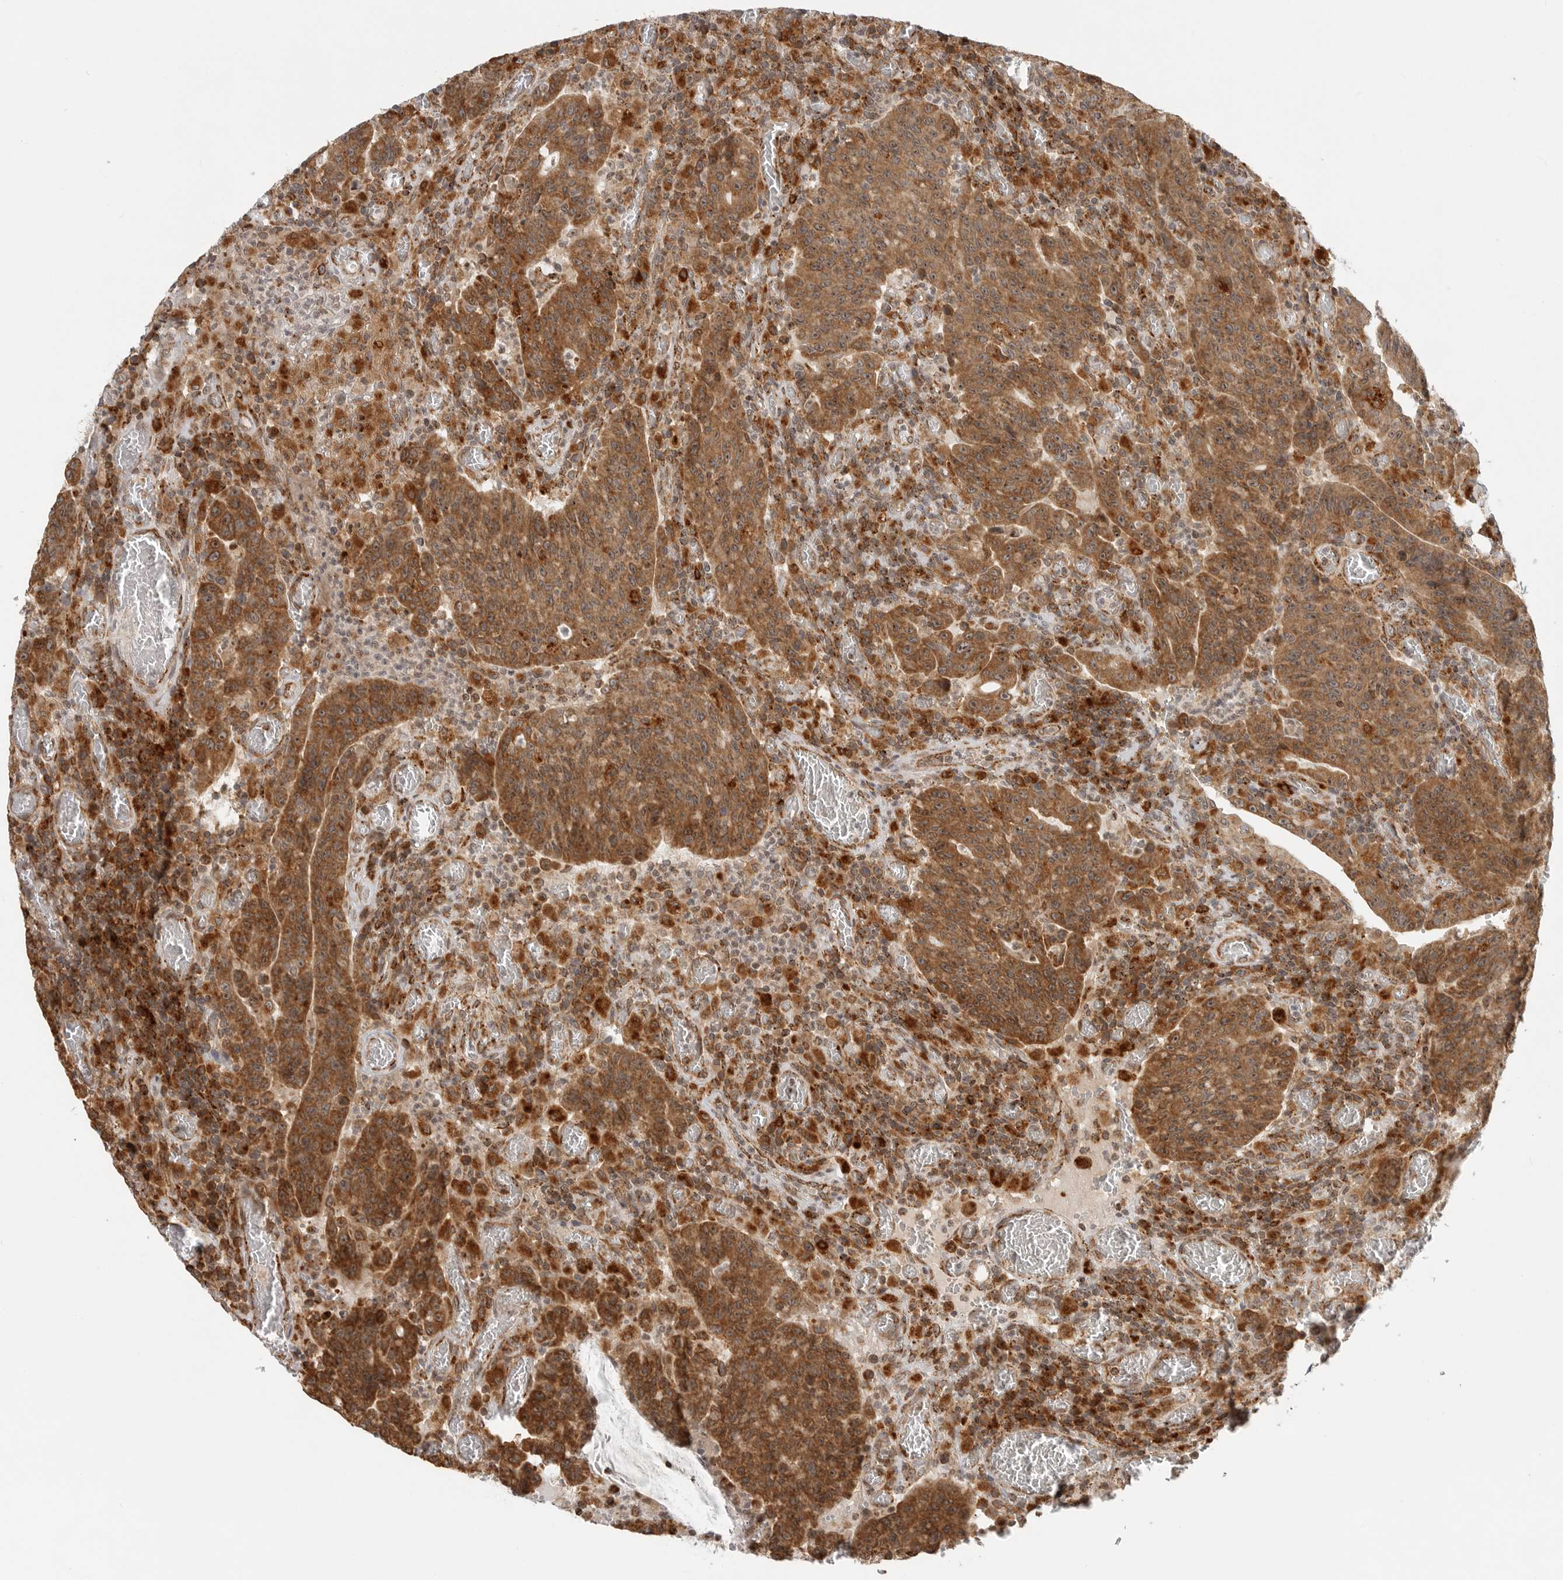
{"staining": {"intensity": "moderate", "quantity": ">75%", "location": "cytoplasmic/membranous"}, "tissue": "colorectal cancer", "cell_type": "Tumor cells", "image_type": "cancer", "snomed": [{"axis": "morphology", "description": "Adenocarcinoma, NOS"}, {"axis": "topography", "description": "Colon"}], "caption": "A medium amount of moderate cytoplasmic/membranous staining is identified in approximately >75% of tumor cells in adenocarcinoma (colorectal) tissue. Ihc stains the protein of interest in brown and the nuclei are stained blue.", "gene": "IDUA", "patient": {"sex": "female", "age": 75}}